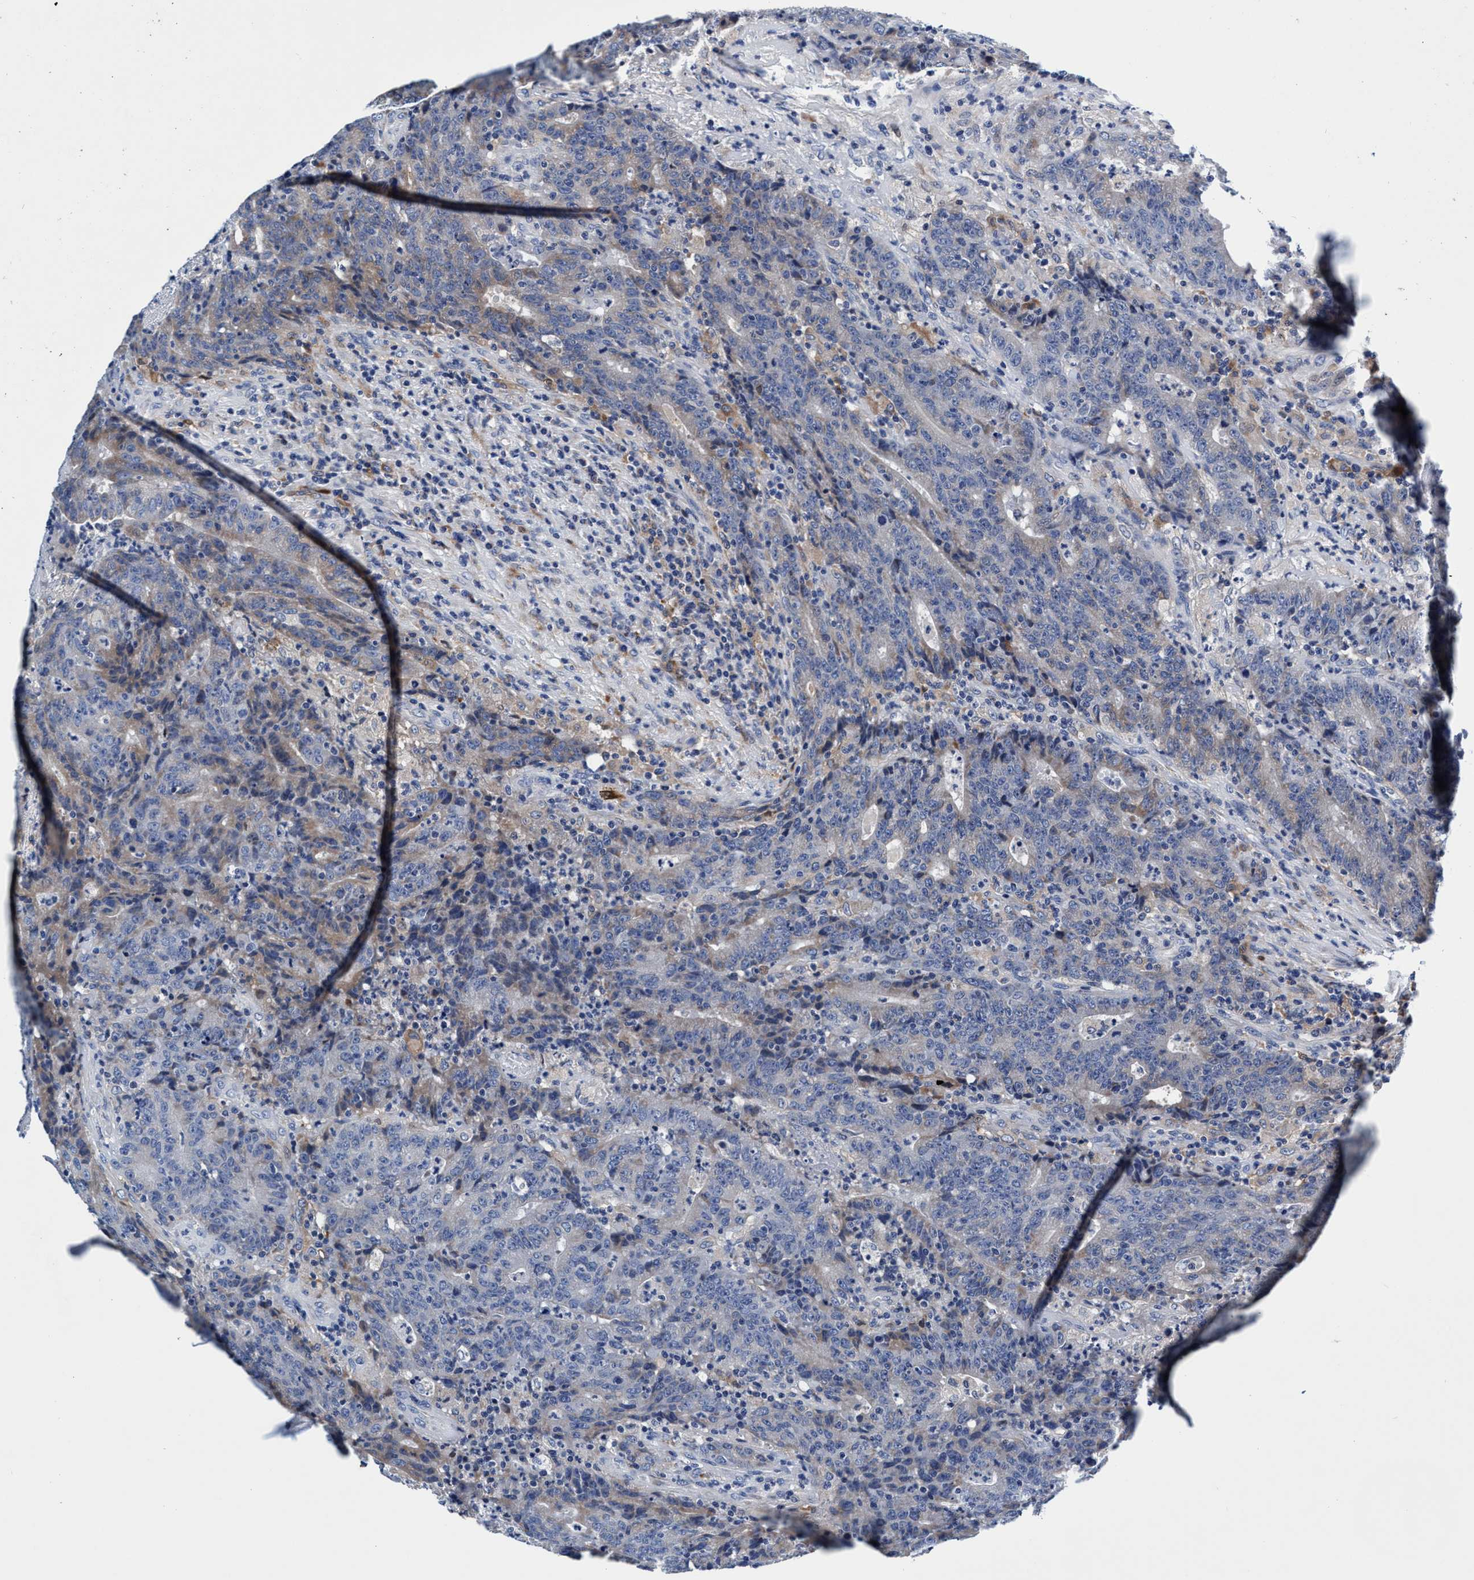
{"staining": {"intensity": "weak", "quantity": "<25%", "location": "cytoplasmic/membranous"}, "tissue": "colorectal cancer", "cell_type": "Tumor cells", "image_type": "cancer", "snomed": [{"axis": "morphology", "description": "Normal tissue, NOS"}, {"axis": "morphology", "description": "Adenocarcinoma, NOS"}, {"axis": "topography", "description": "Colon"}], "caption": "Histopathology image shows no protein staining in tumor cells of colorectal adenocarcinoma tissue.", "gene": "UBALD2", "patient": {"sex": "female", "age": 75}}